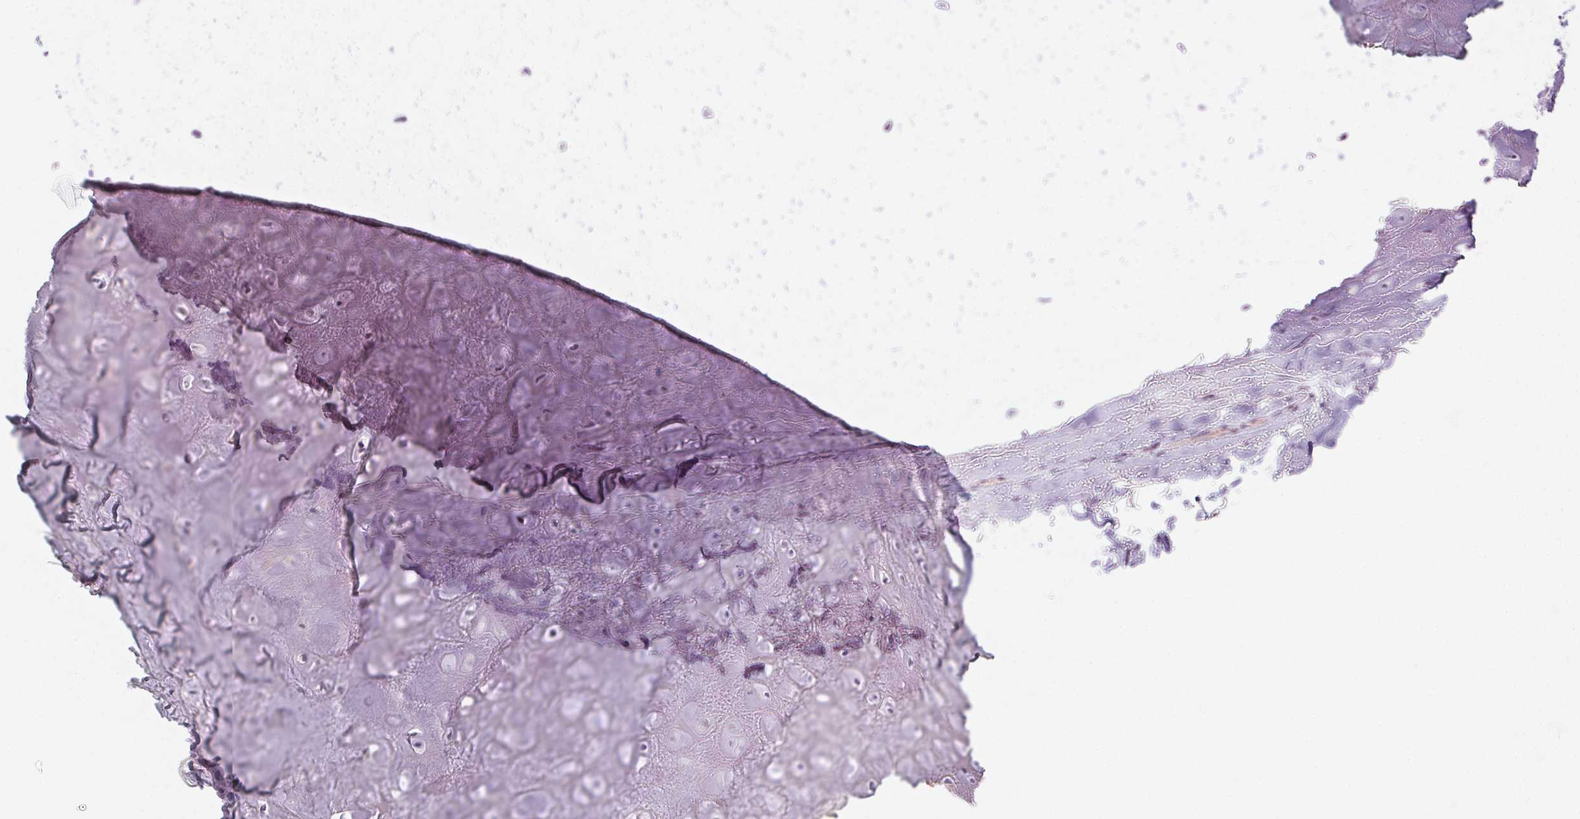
{"staining": {"intensity": "negative", "quantity": "none", "location": "none"}, "tissue": "soft tissue", "cell_type": "Chondrocytes", "image_type": "normal", "snomed": [{"axis": "morphology", "description": "Normal tissue, NOS"}, {"axis": "topography", "description": "Cartilage tissue"}], "caption": "The micrograph shows no staining of chondrocytes in unremarkable soft tissue.", "gene": "CTCFL", "patient": {"sex": "male", "age": 65}}